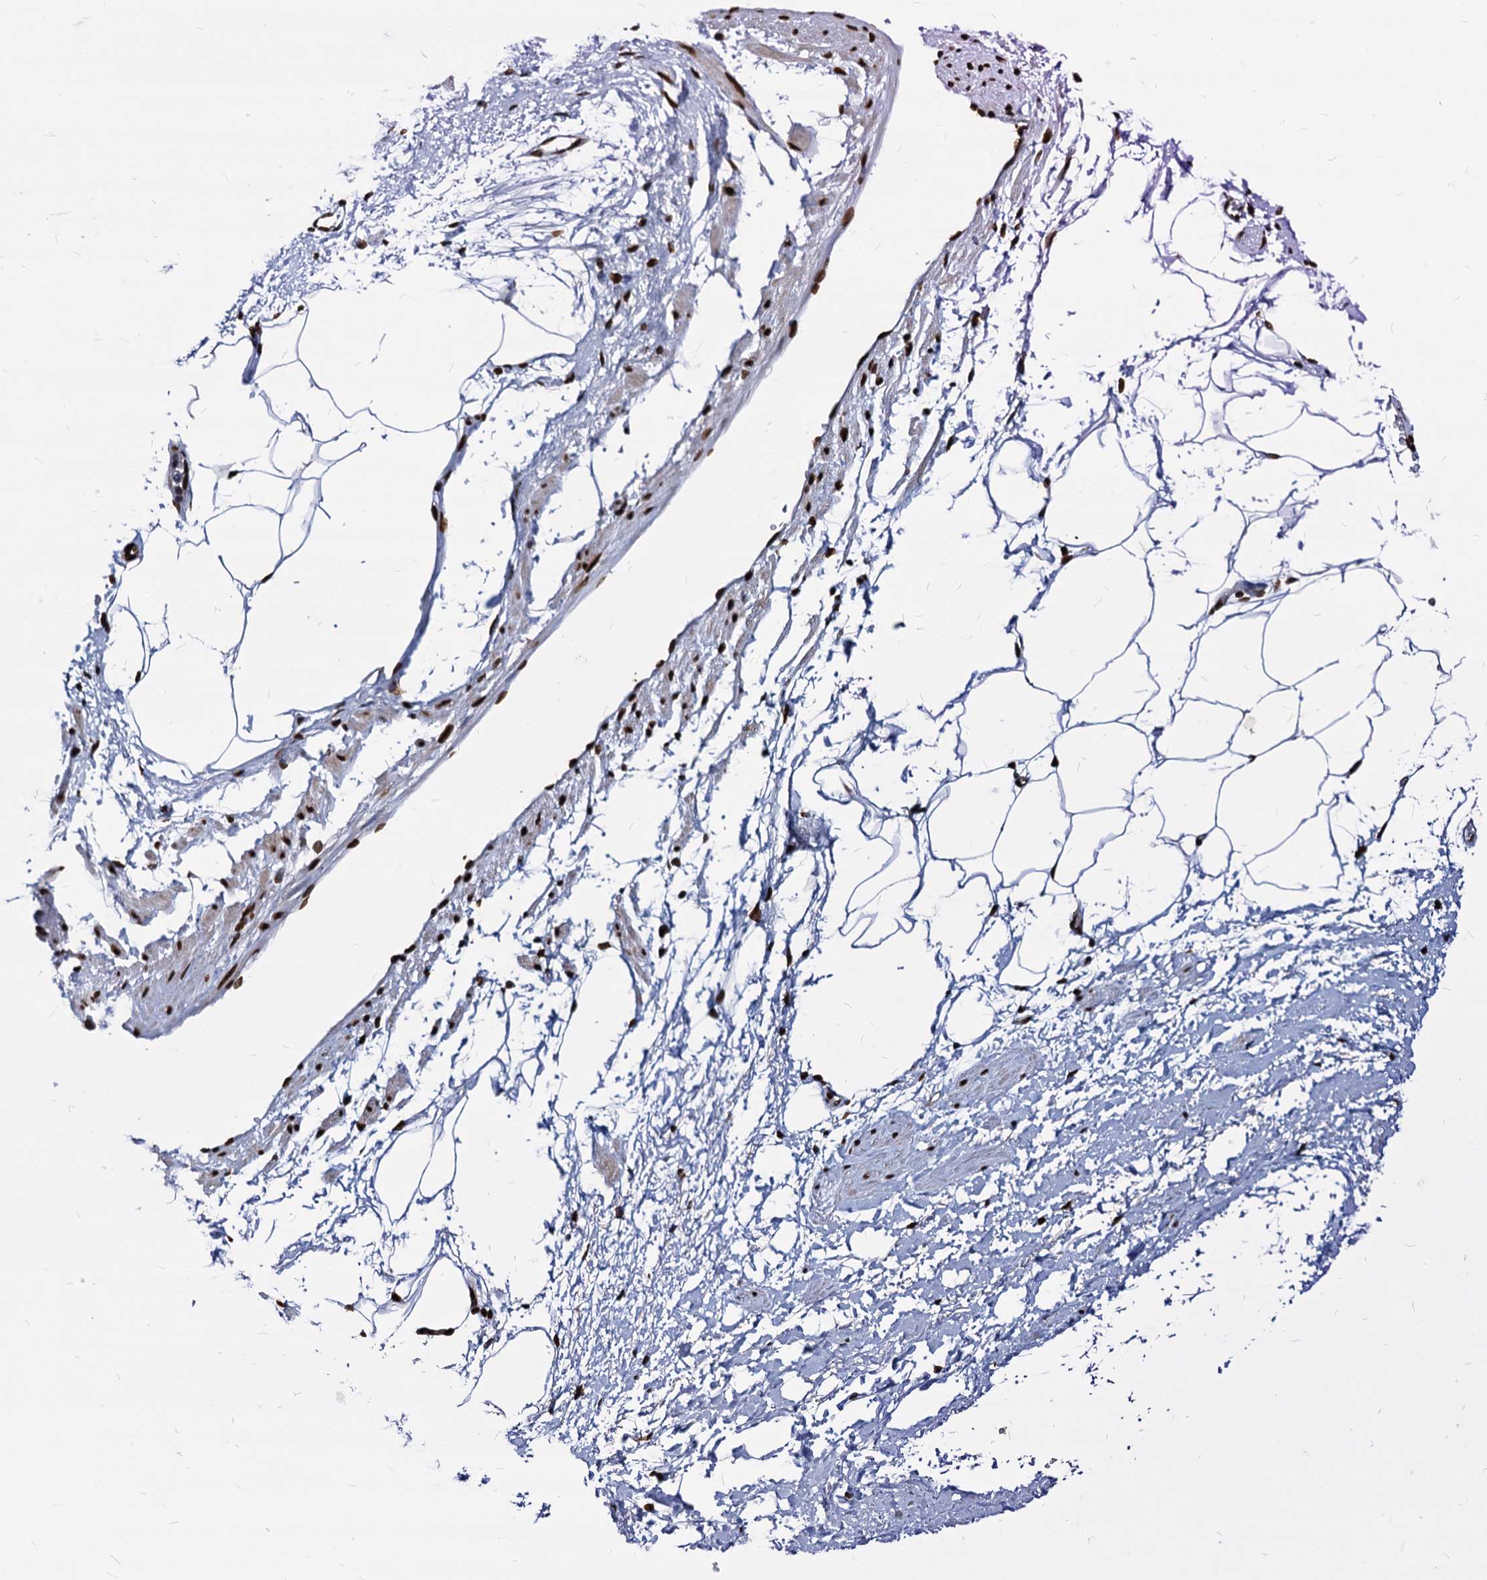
{"staining": {"intensity": "strong", "quantity": ">75%", "location": "nuclear"}, "tissue": "adipose tissue", "cell_type": "Adipocytes", "image_type": "normal", "snomed": [{"axis": "morphology", "description": "Normal tissue, NOS"}, {"axis": "morphology", "description": "Adenocarcinoma, Low grade"}, {"axis": "topography", "description": "Prostate"}, {"axis": "topography", "description": "Peripheral nerve tissue"}], "caption": "Brown immunohistochemical staining in normal adipose tissue reveals strong nuclear expression in approximately >75% of adipocytes.", "gene": "MECP2", "patient": {"sex": "male", "age": 63}}